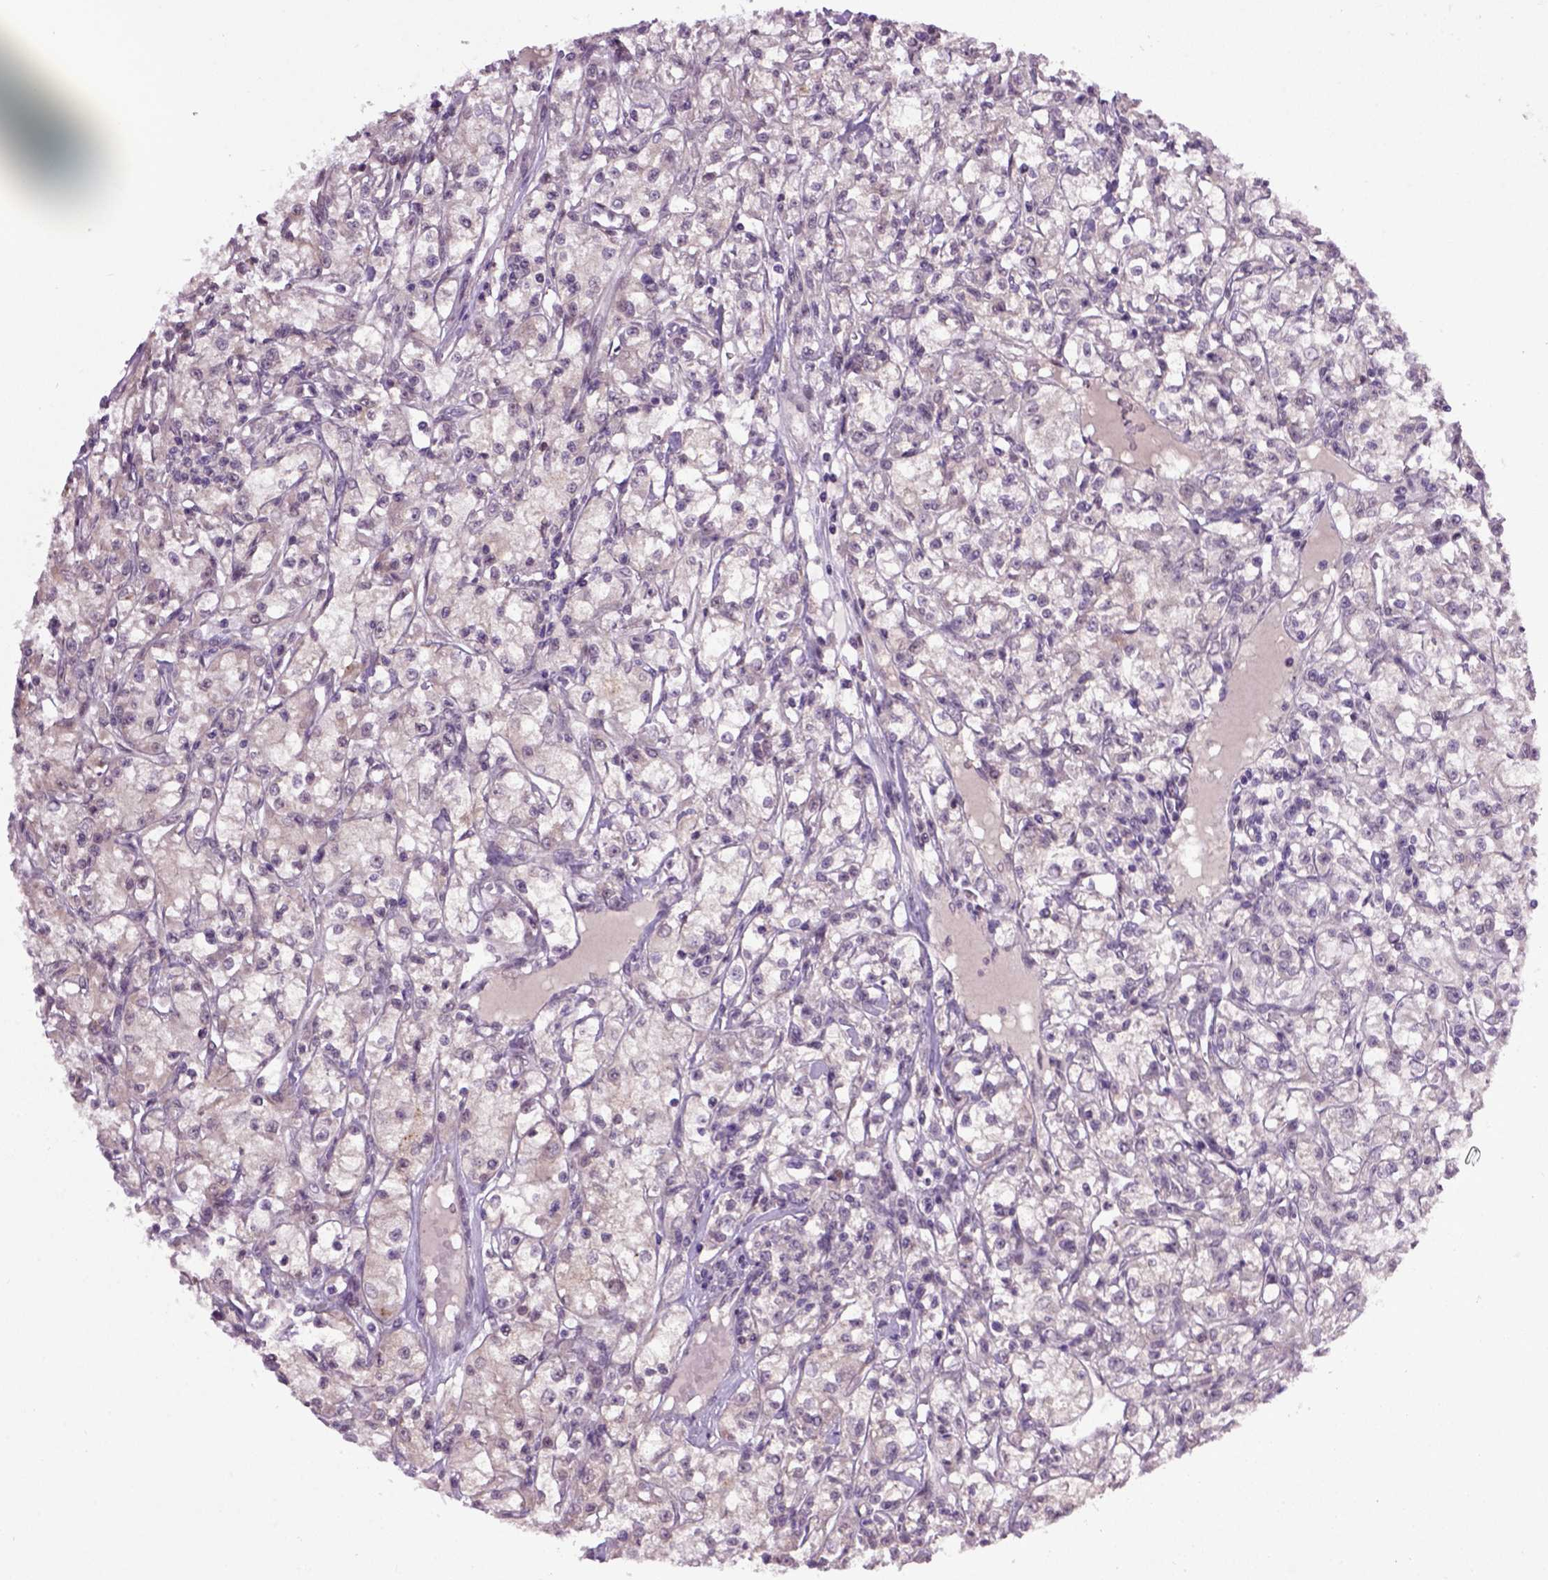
{"staining": {"intensity": "negative", "quantity": "none", "location": "none"}, "tissue": "renal cancer", "cell_type": "Tumor cells", "image_type": "cancer", "snomed": [{"axis": "morphology", "description": "Adenocarcinoma, NOS"}, {"axis": "topography", "description": "Kidney"}], "caption": "DAB immunohistochemical staining of human renal cancer reveals no significant staining in tumor cells.", "gene": "RAB43", "patient": {"sex": "female", "age": 59}}